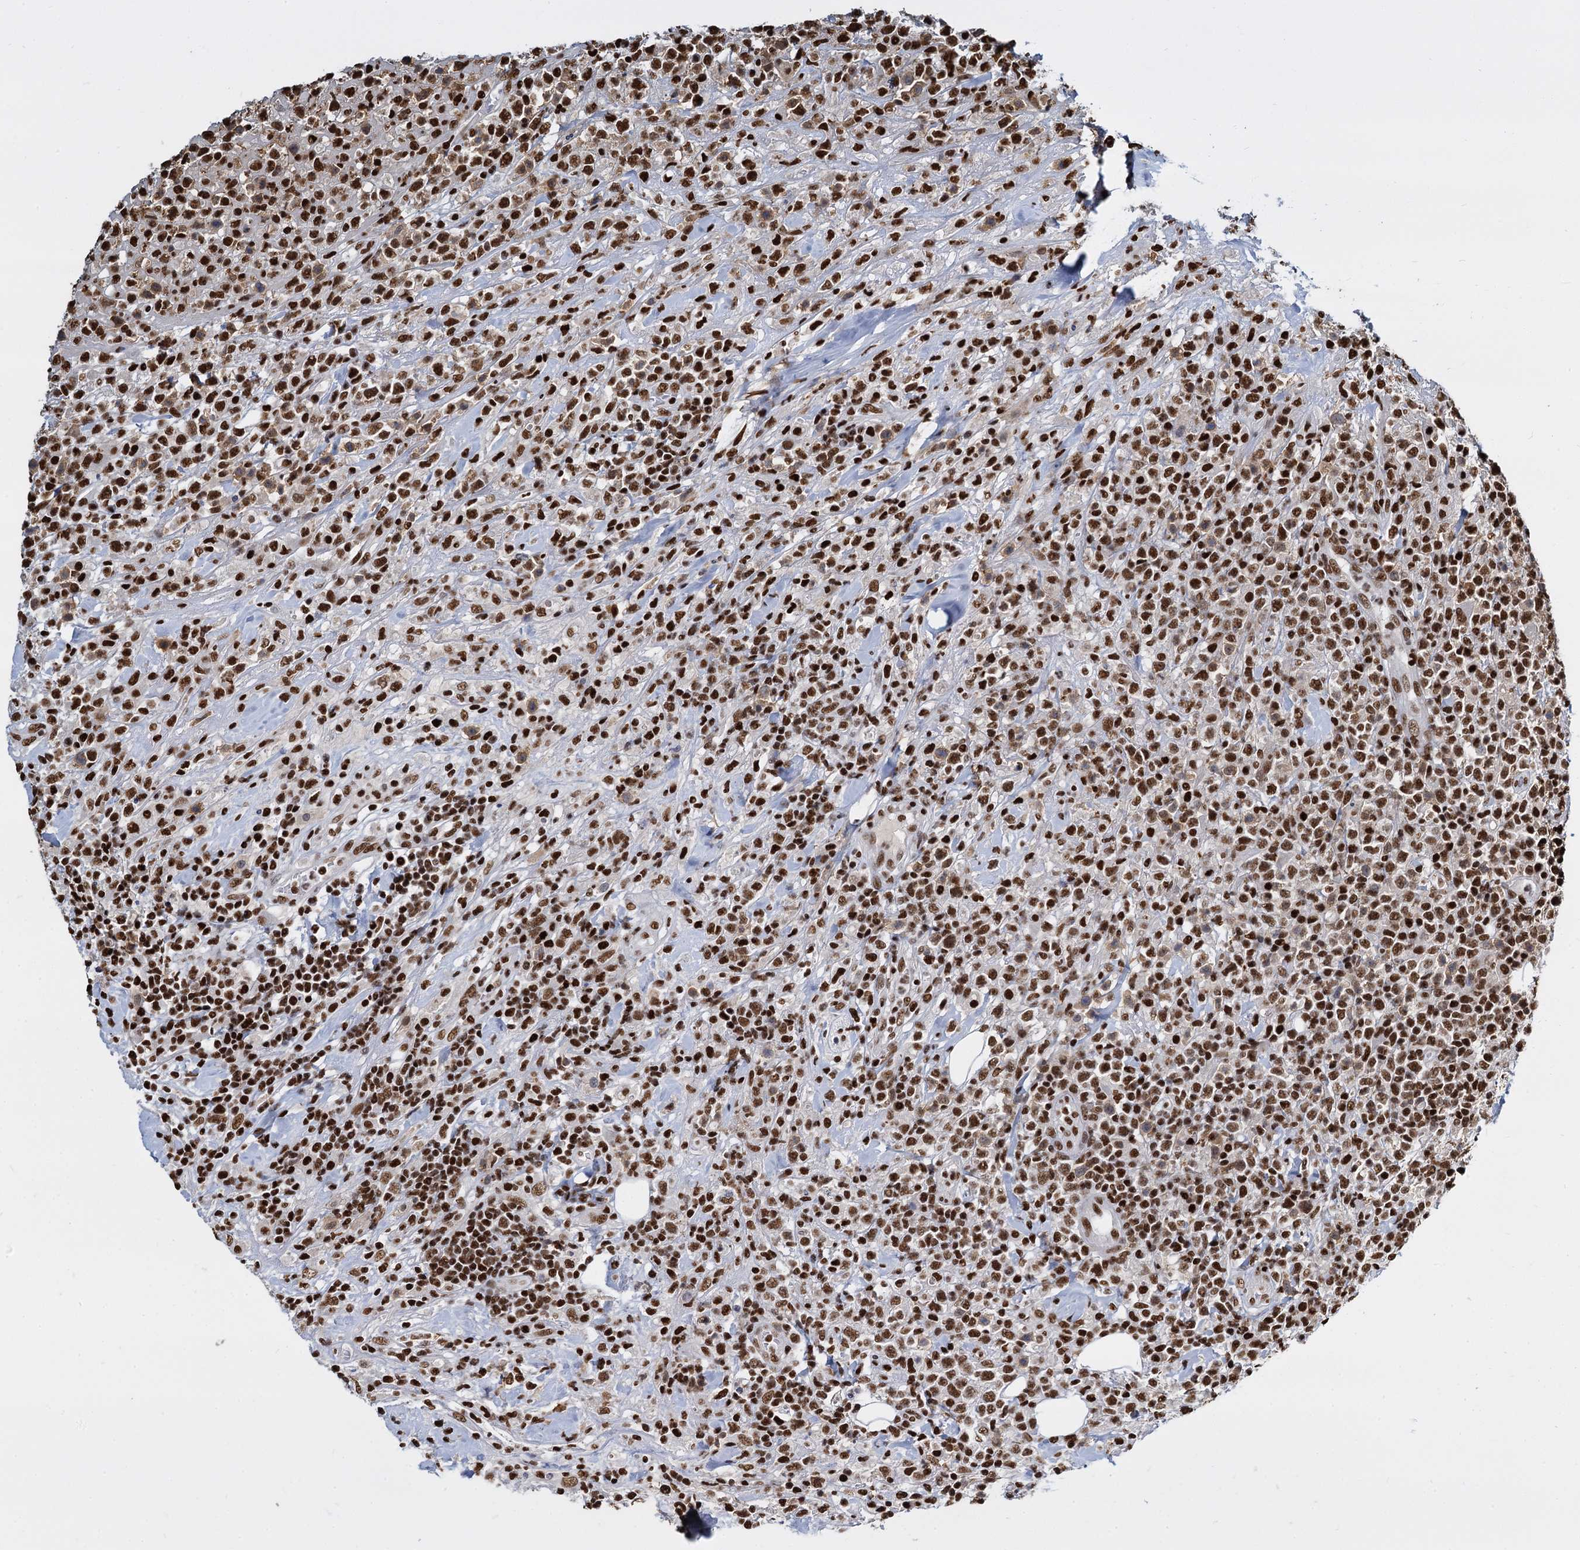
{"staining": {"intensity": "strong", "quantity": ">75%", "location": "nuclear"}, "tissue": "lymphoma", "cell_type": "Tumor cells", "image_type": "cancer", "snomed": [{"axis": "morphology", "description": "Malignant lymphoma, non-Hodgkin's type, High grade"}, {"axis": "topography", "description": "Colon"}], "caption": "High-grade malignant lymphoma, non-Hodgkin's type tissue exhibits strong nuclear staining in about >75% of tumor cells, visualized by immunohistochemistry. (Stains: DAB in brown, nuclei in blue, Microscopy: brightfield microscopy at high magnification).", "gene": "DCPS", "patient": {"sex": "female", "age": 53}}